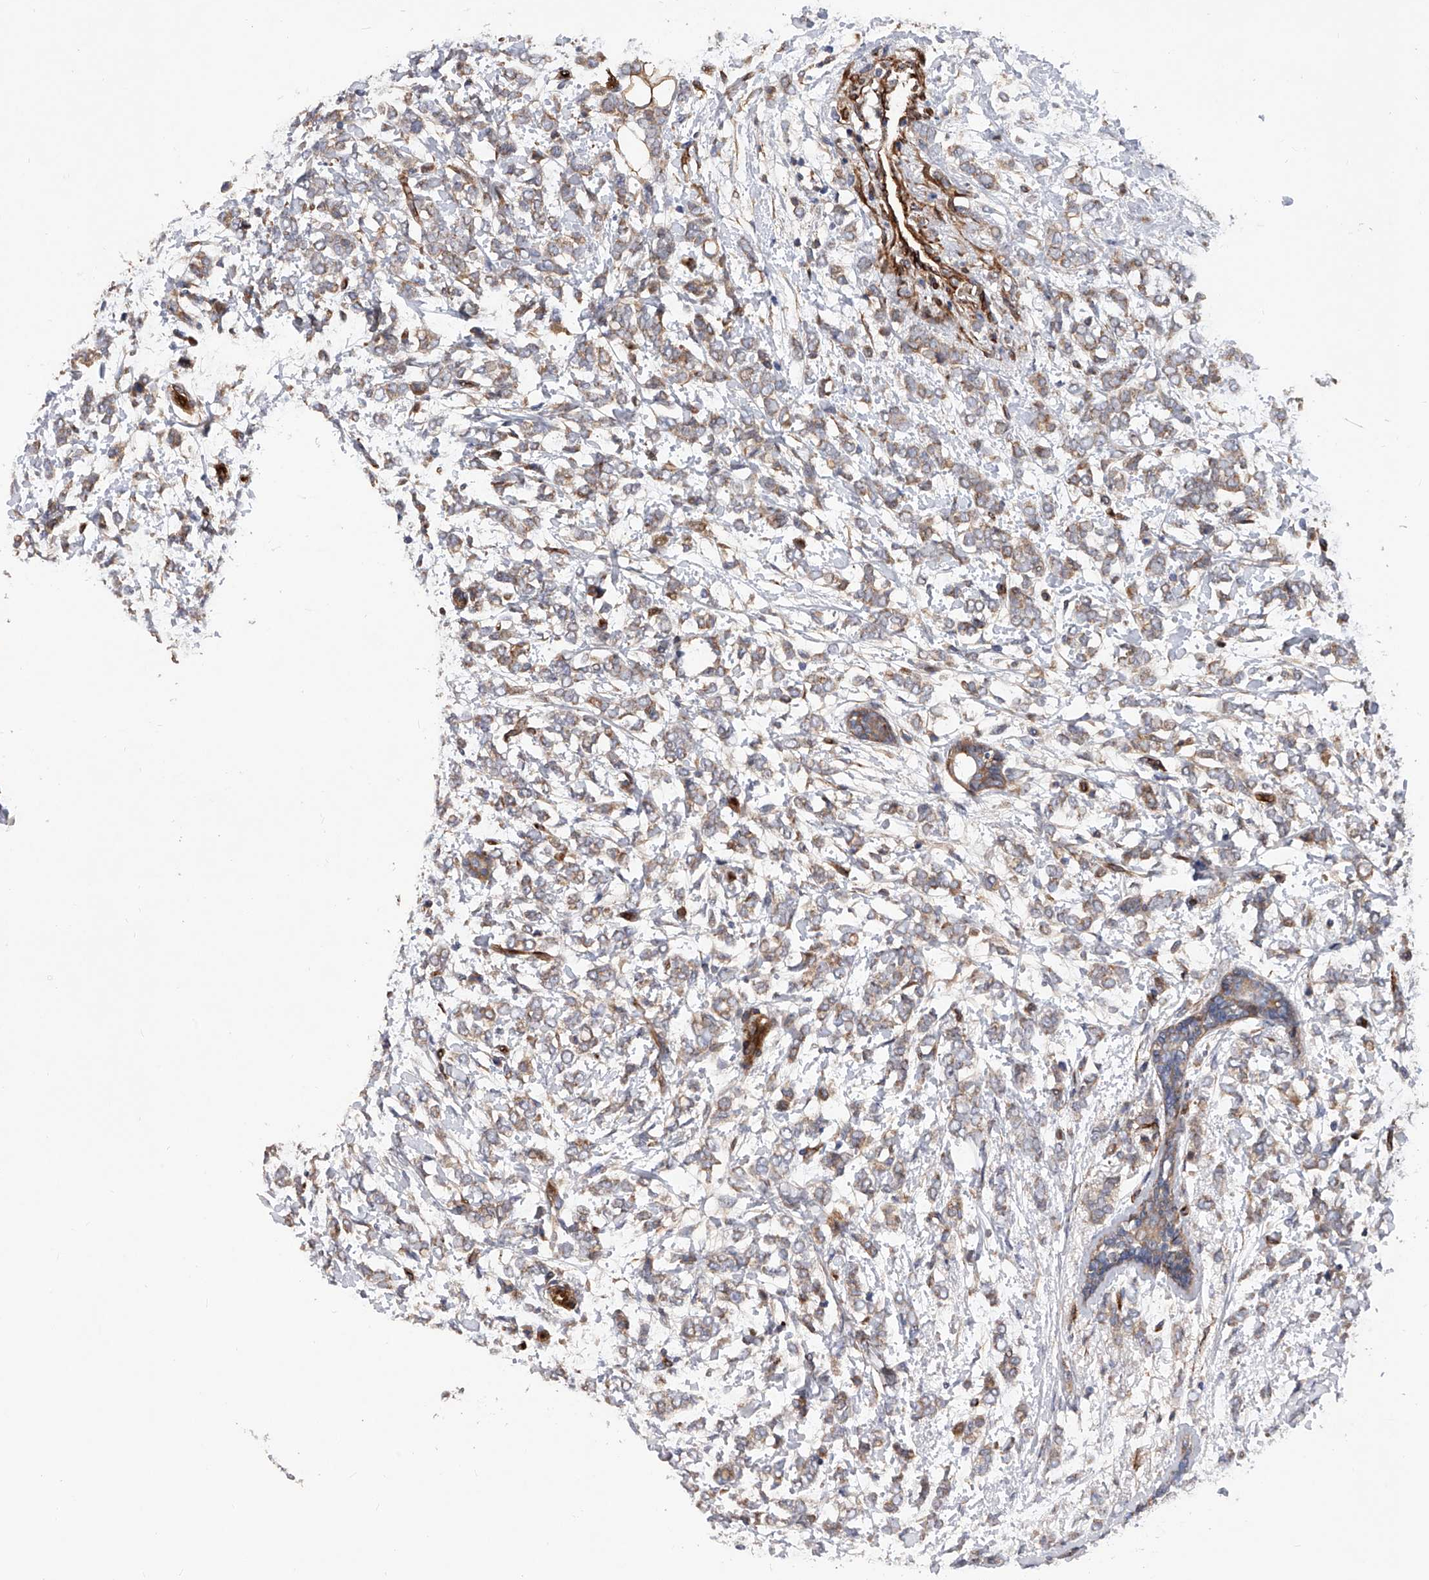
{"staining": {"intensity": "weak", "quantity": "25%-75%", "location": "cytoplasmic/membranous"}, "tissue": "breast cancer", "cell_type": "Tumor cells", "image_type": "cancer", "snomed": [{"axis": "morphology", "description": "Normal tissue, NOS"}, {"axis": "morphology", "description": "Lobular carcinoma"}, {"axis": "topography", "description": "Breast"}], "caption": "This photomicrograph exhibits breast lobular carcinoma stained with immunohistochemistry to label a protein in brown. The cytoplasmic/membranous of tumor cells show weak positivity for the protein. Nuclei are counter-stained blue.", "gene": "PDSS2", "patient": {"sex": "female", "age": 47}}